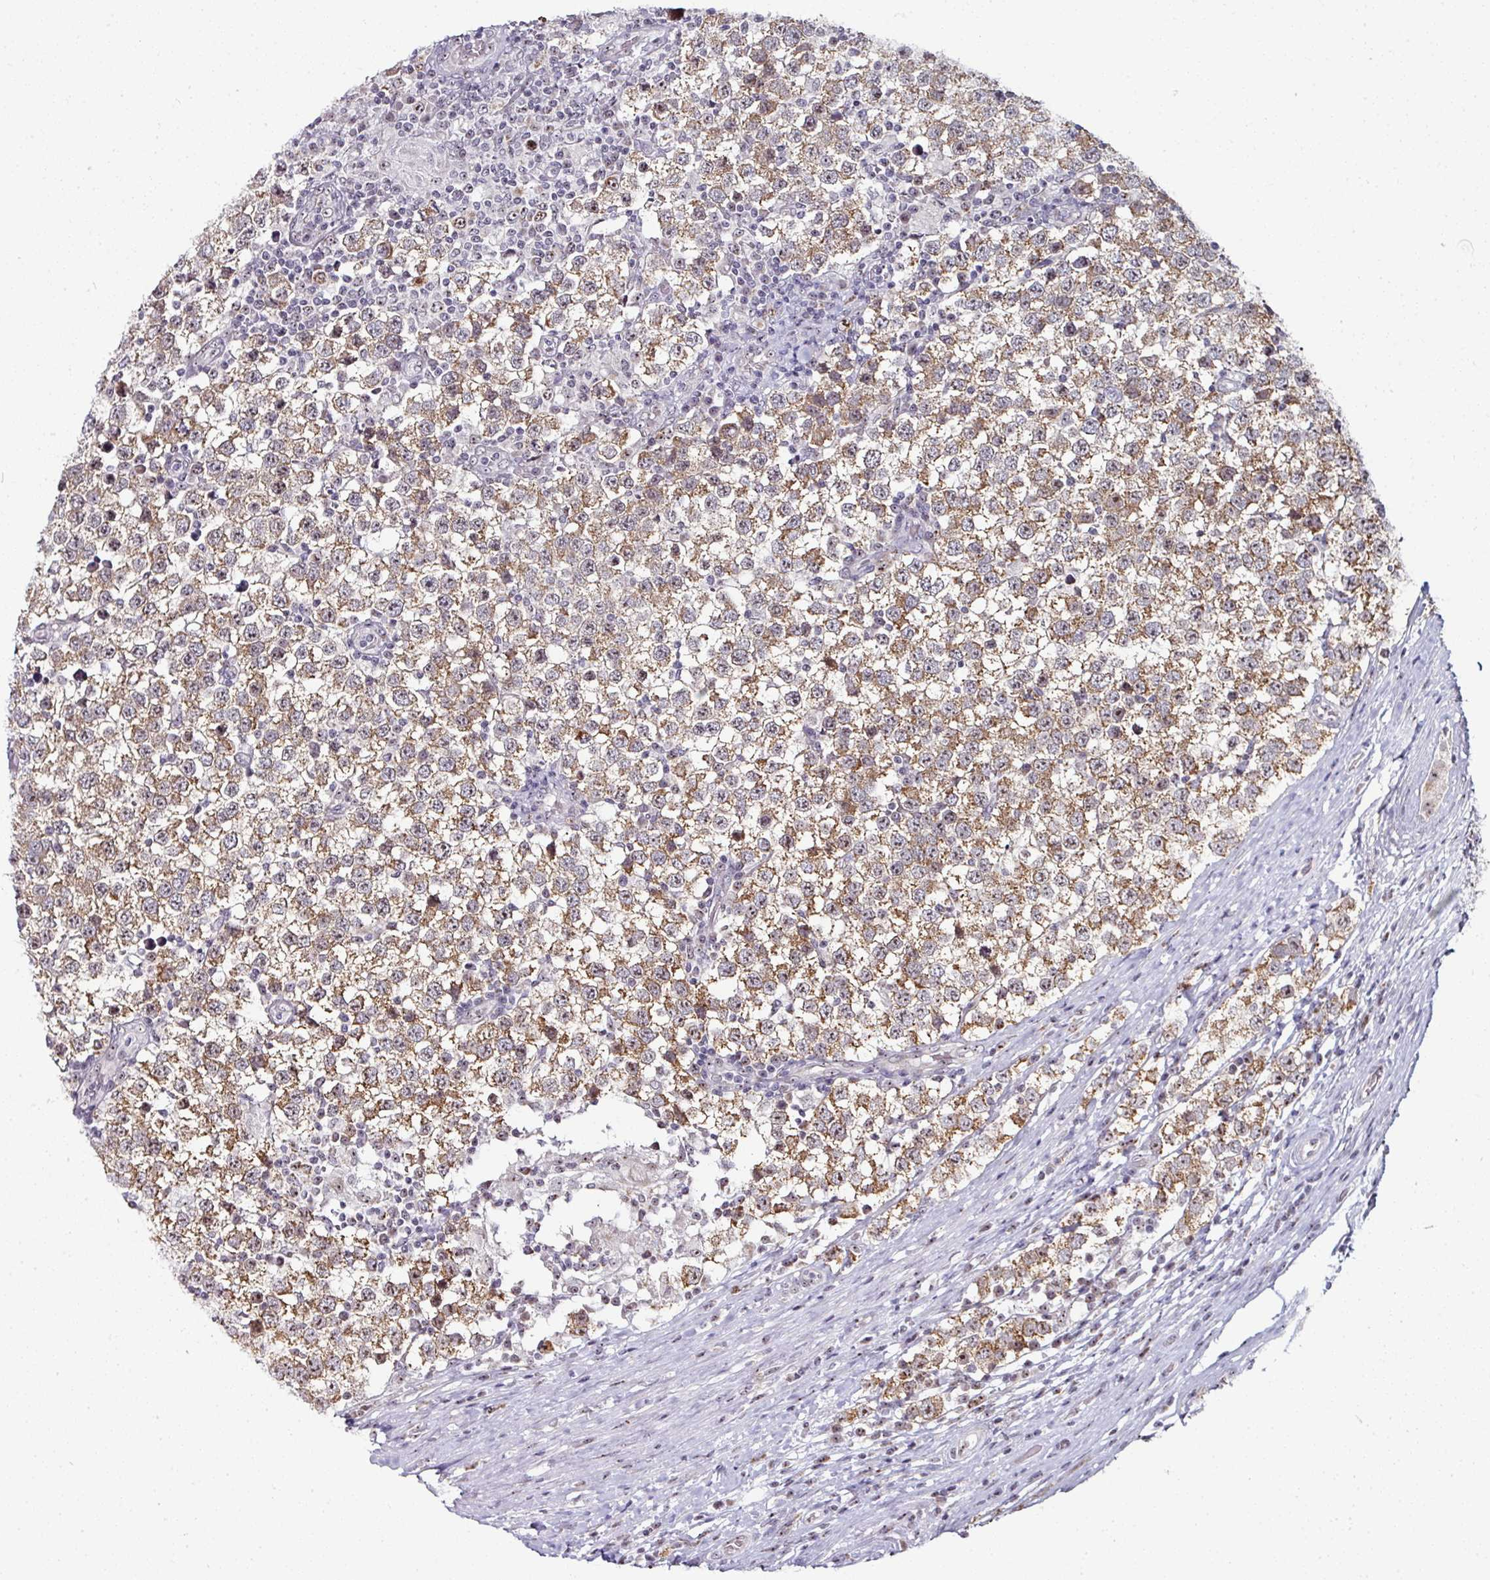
{"staining": {"intensity": "moderate", "quantity": ">75%", "location": "cytoplasmic/membranous,nuclear"}, "tissue": "testis cancer", "cell_type": "Tumor cells", "image_type": "cancer", "snomed": [{"axis": "morphology", "description": "Seminoma, NOS"}, {"axis": "topography", "description": "Testis"}], "caption": "There is medium levels of moderate cytoplasmic/membranous and nuclear positivity in tumor cells of seminoma (testis), as demonstrated by immunohistochemical staining (brown color).", "gene": "NACC2", "patient": {"sex": "male", "age": 34}}